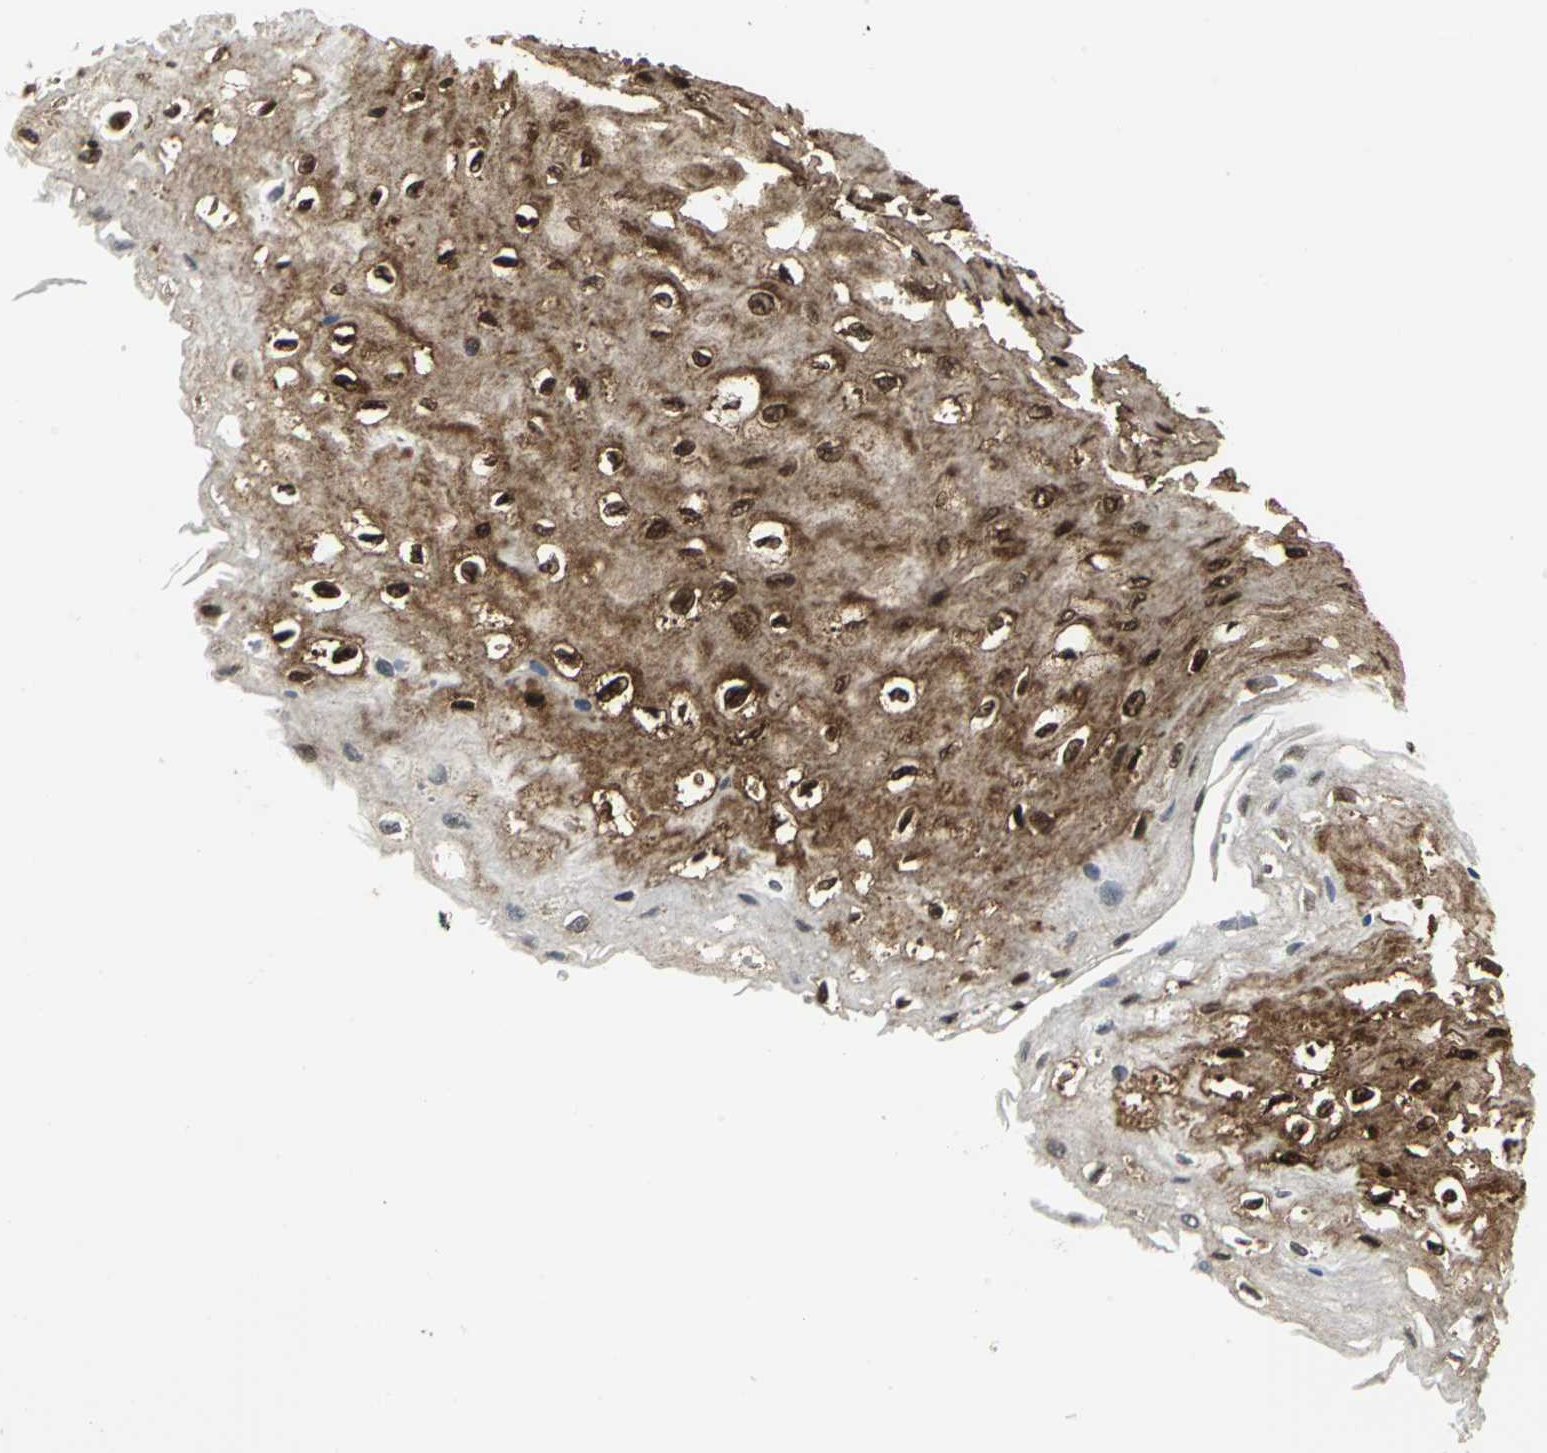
{"staining": {"intensity": "strong", "quantity": ">75%", "location": "cytoplasmic/membranous,nuclear"}, "tissue": "esophagus", "cell_type": "Squamous epithelial cells", "image_type": "normal", "snomed": [{"axis": "morphology", "description": "Normal tissue, NOS"}, {"axis": "topography", "description": "Esophagus"}], "caption": "Immunohistochemical staining of benign esophagus displays high levels of strong cytoplasmic/membranous,nuclear staining in approximately >75% of squamous epithelial cells.", "gene": "SFN", "patient": {"sex": "female", "age": 72}}